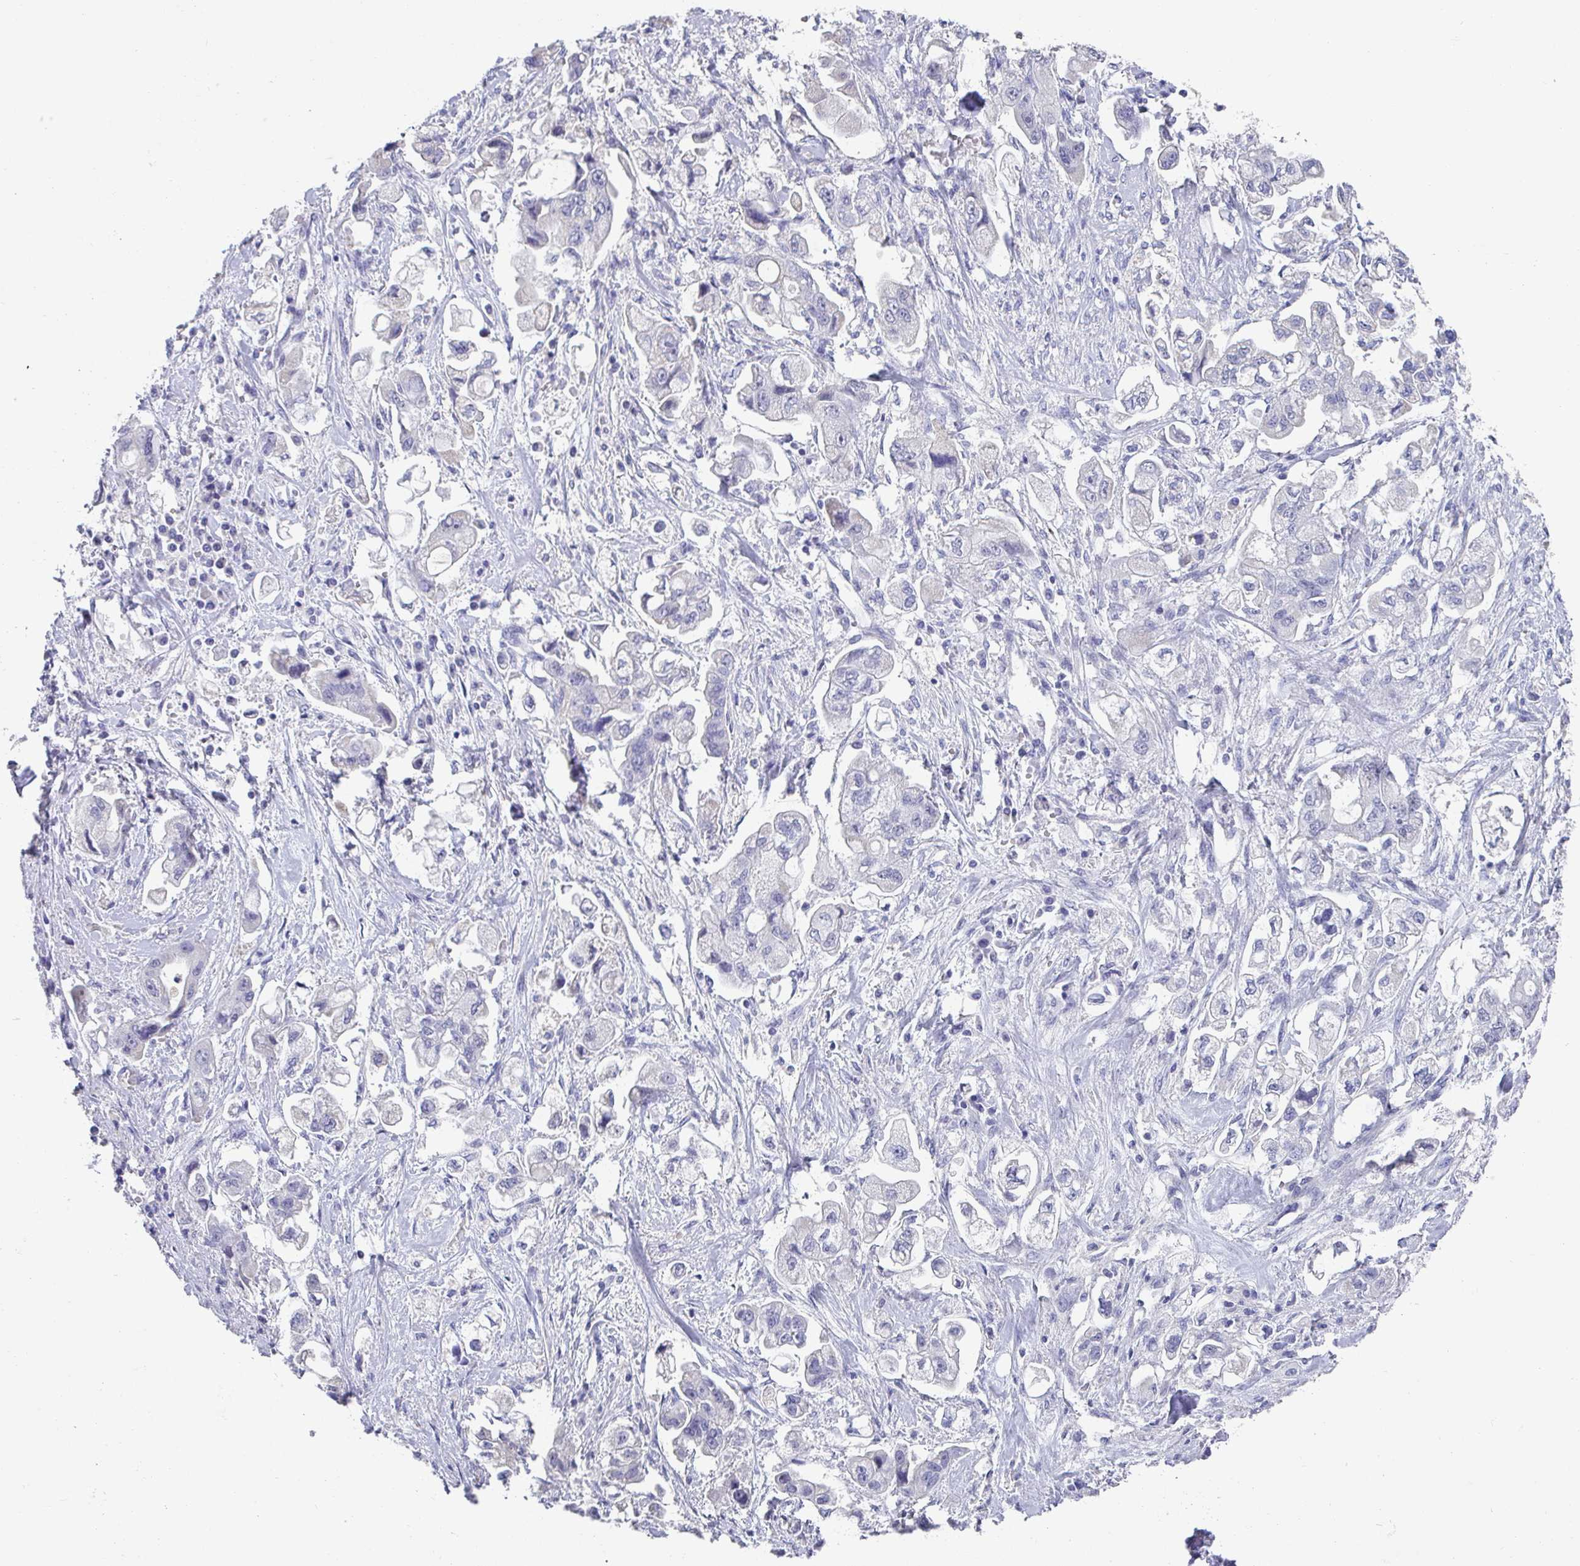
{"staining": {"intensity": "negative", "quantity": "none", "location": "none"}, "tissue": "stomach cancer", "cell_type": "Tumor cells", "image_type": "cancer", "snomed": [{"axis": "morphology", "description": "Adenocarcinoma, NOS"}, {"axis": "topography", "description": "Stomach"}], "caption": "Tumor cells are negative for brown protein staining in stomach cancer. (DAB immunohistochemistry, high magnification).", "gene": "CXCR1", "patient": {"sex": "male", "age": 62}}